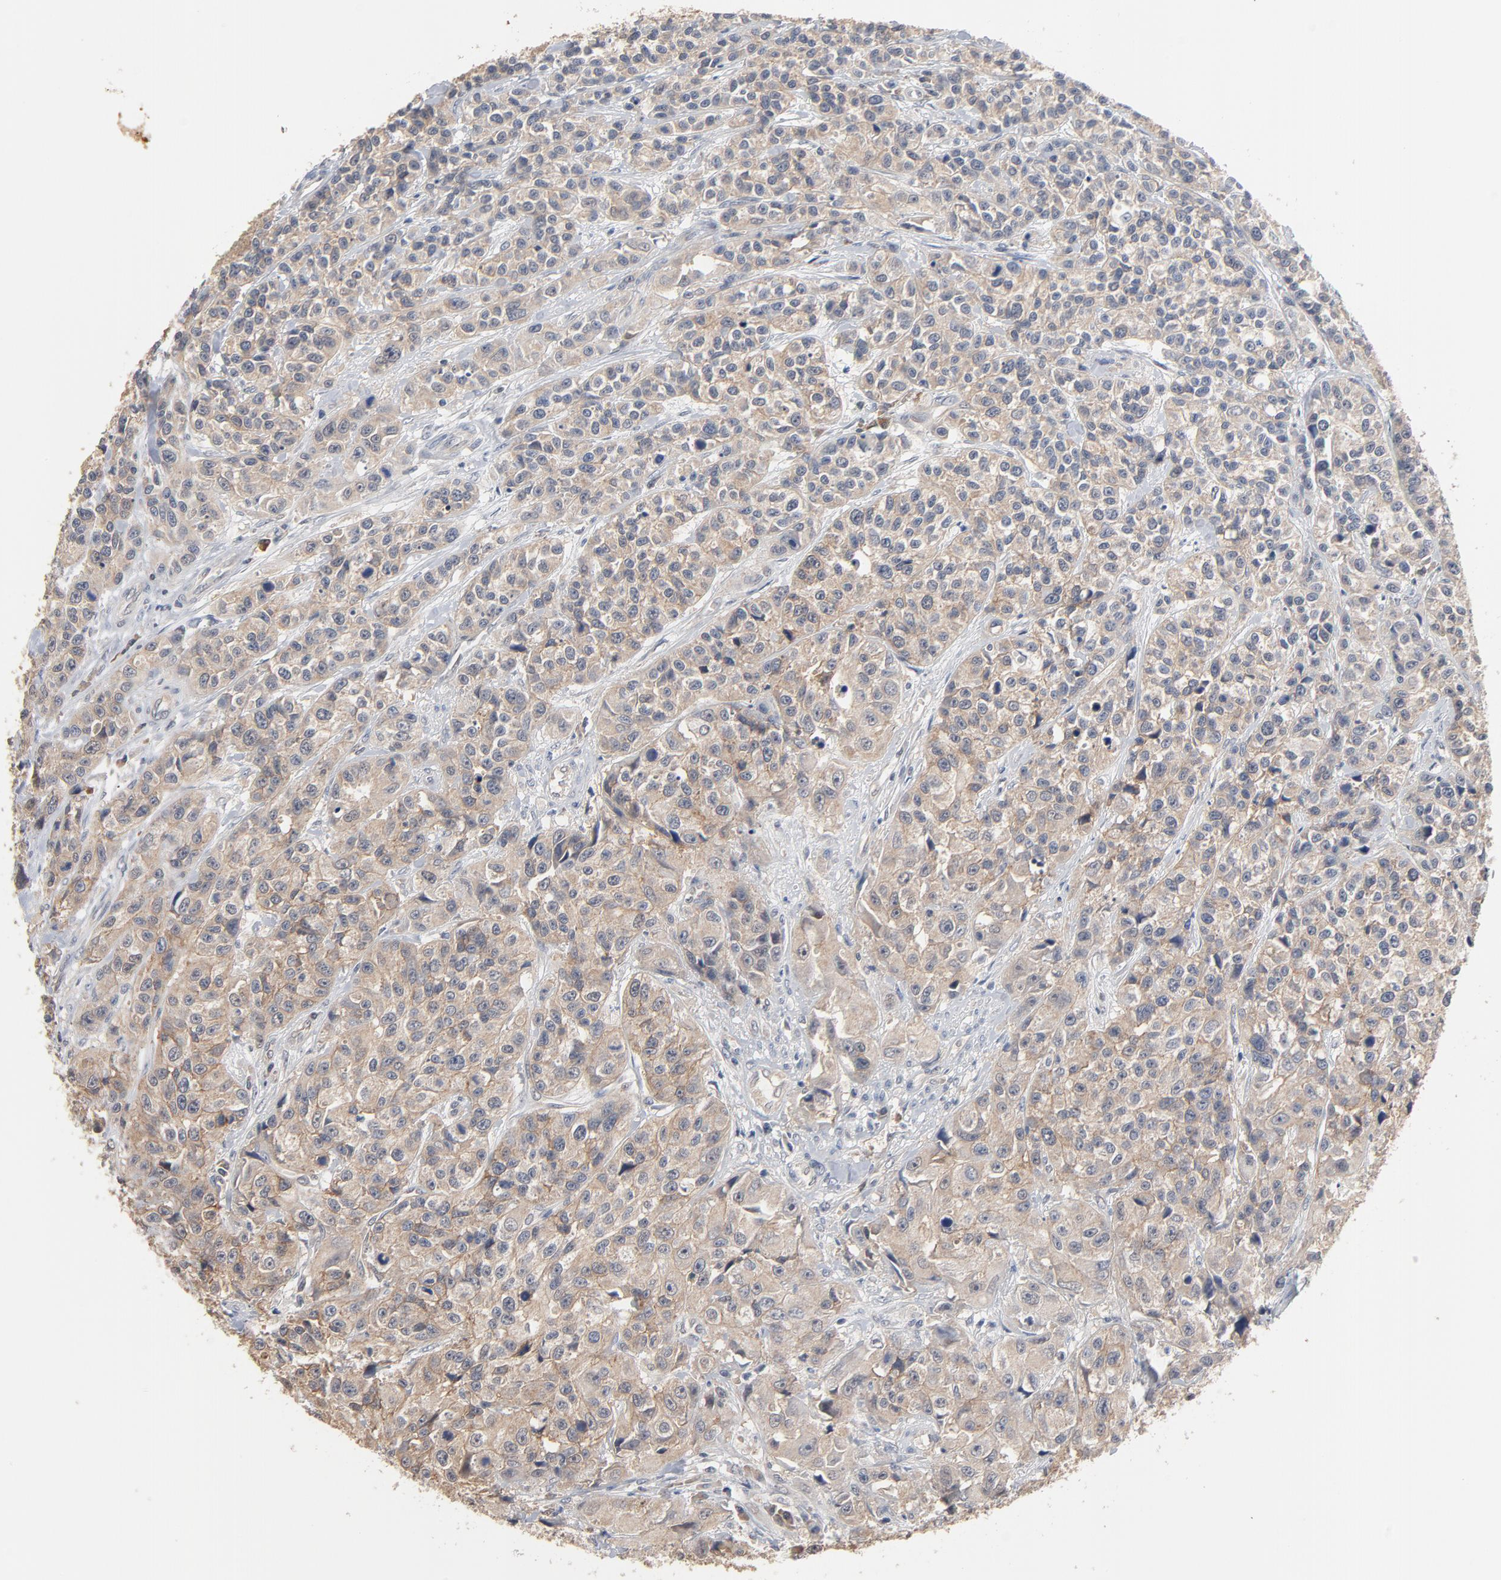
{"staining": {"intensity": "weak", "quantity": "25%-75%", "location": "cytoplasmic/membranous"}, "tissue": "urothelial cancer", "cell_type": "Tumor cells", "image_type": "cancer", "snomed": [{"axis": "morphology", "description": "Urothelial carcinoma, High grade"}, {"axis": "topography", "description": "Urinary bladder"}], "caption": "Immunohistochemistry (IHC) photomicrograph of neoplastic tissue: human urothelial cancer stained using IHC displays low levels of weak protein expression localized specifically in the cytoplasmic/membranous of tumor cells, appearing as a cytoplasmic/membranous brown color.", "gene": "EPCAM", "patient": {"sex": "female", "age": 81}}